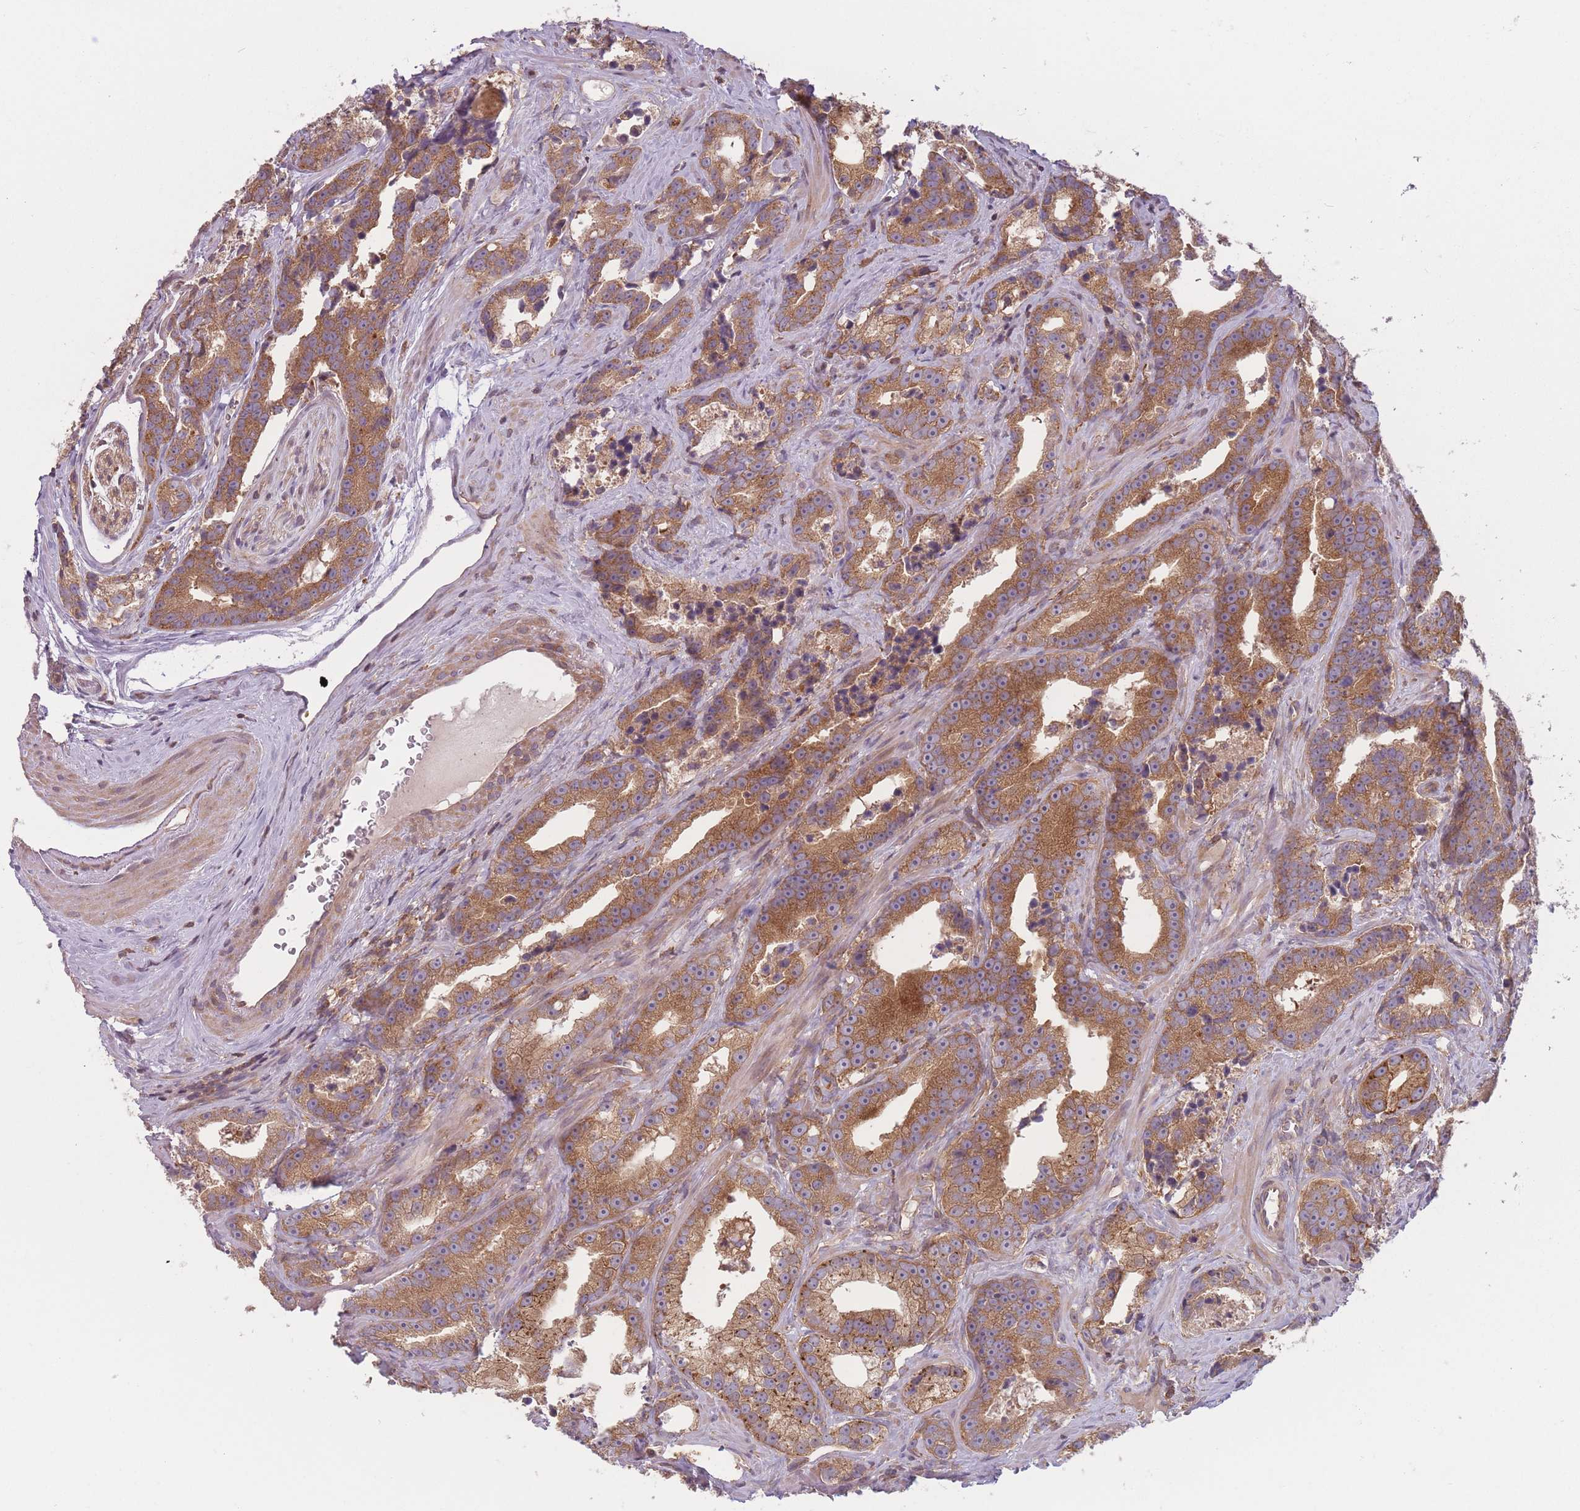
{"staining": {"intensity": "moderate", "quantity": ">75%", "location": "cytoplasmic/membranous"}, "tissue": "prostate cancer", "cell_type": "Tumor cells", "image_type": "cancer", "snomed": [{"axis": "morphology", "description": "Adenocarcinoma, High grade"}, {"axis": "topography", "description": "Prostate"}], "caption": "The micrograph exhibits immunohistochemical staining of prostate cancer (high-grade adenocarcinoma). There is moderate cytoplasmic/membranous staining is identified in about >75% of tumor cells.", "gene": "WASHC2A", "patient": {"sex": "male", "age": 62}}